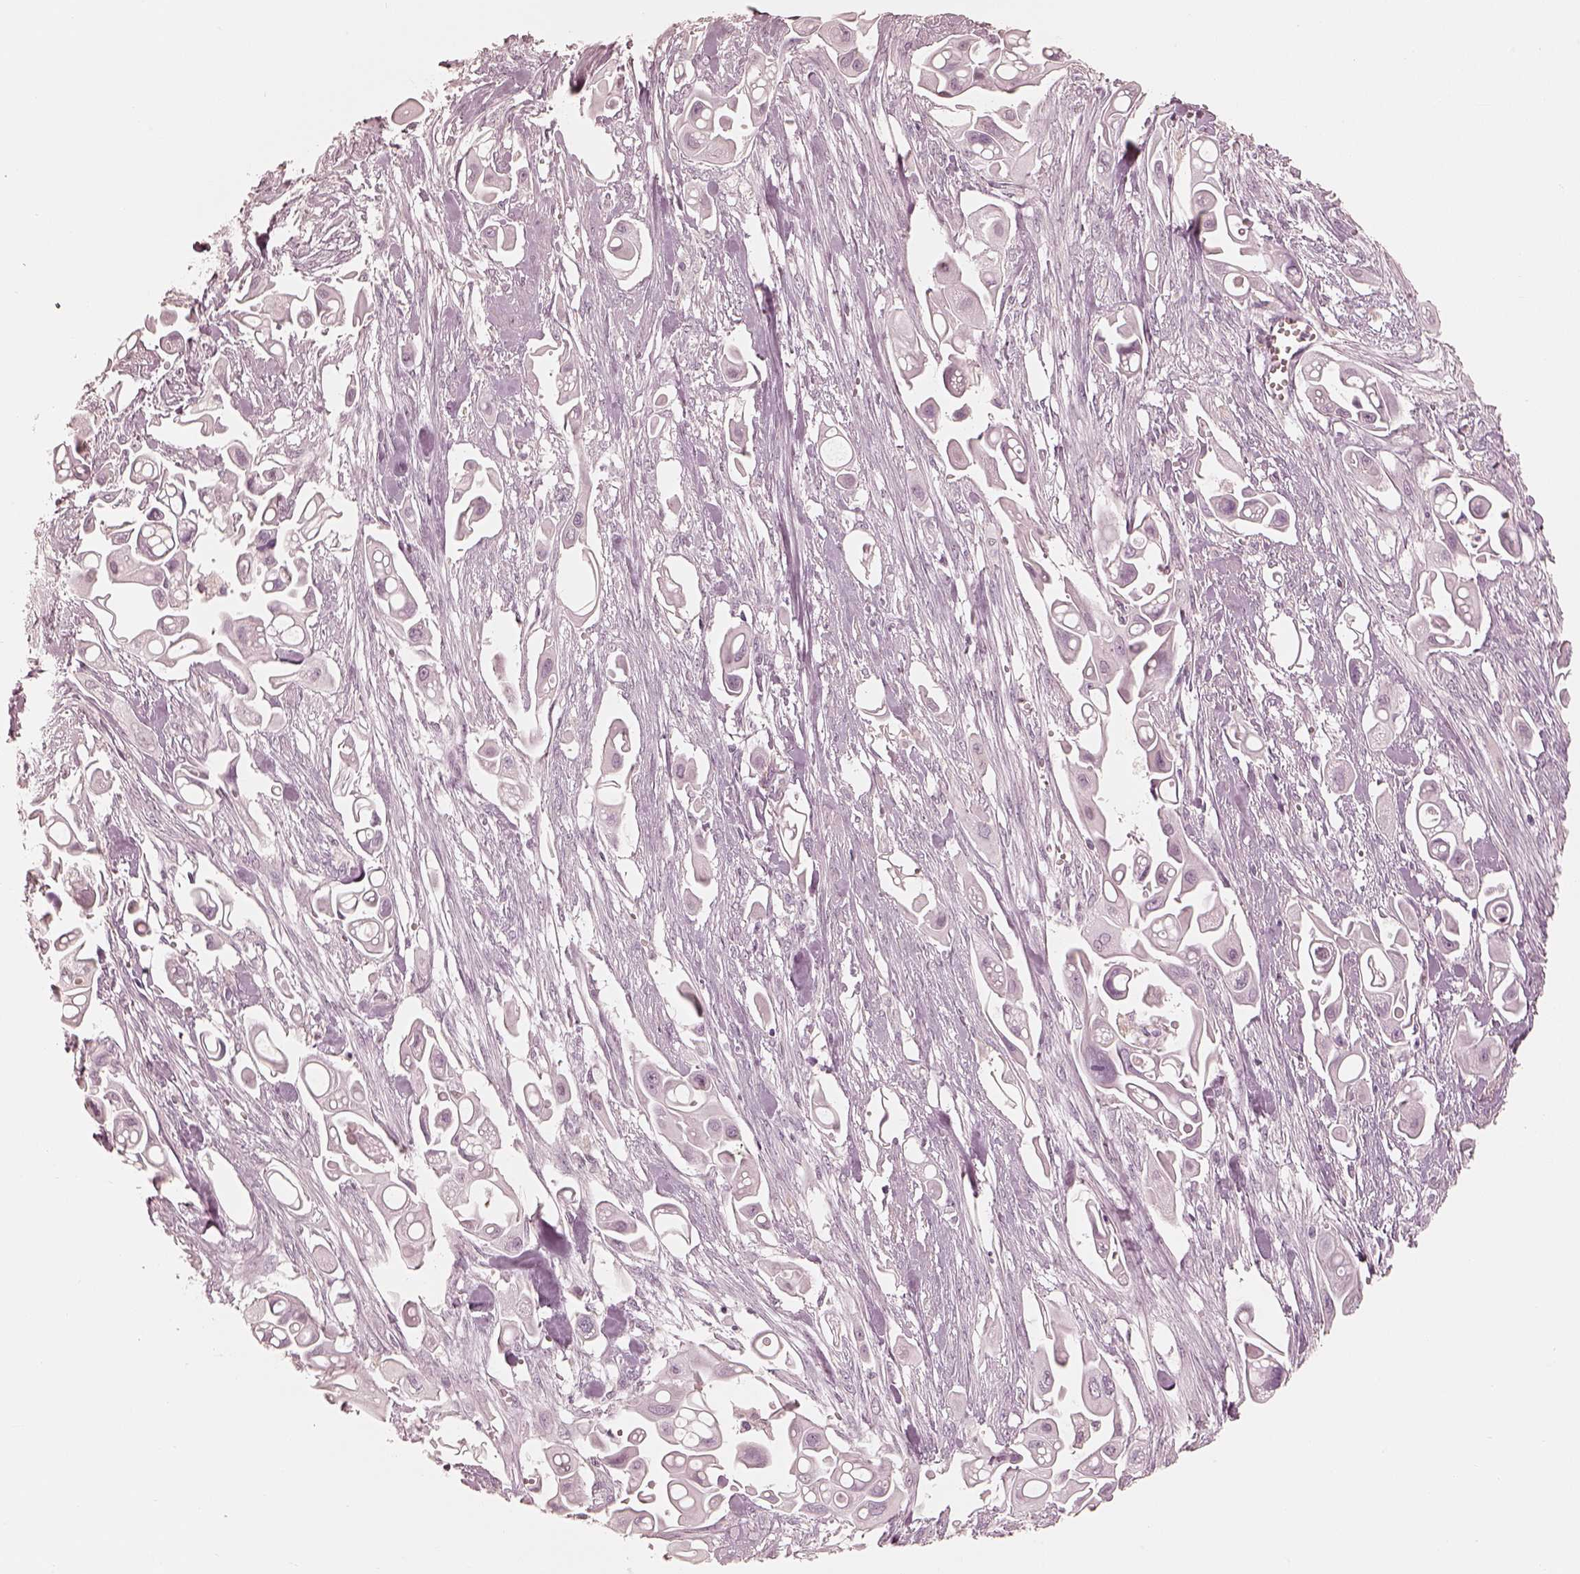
{"staining": {"intensity": "negative", "quantity": "none", "location": "none"}, "tissue": "pancreatic cancer", "cell_type": "Tumor cells", "image_type": "cancer", "snomed": [{"axis": "morphology", "description": "Adenocarcinoma, NOS"}, {"axis": "topography", "description": "Pancreas"}], "caption": "Histopathology image shows no significant protein staining in tumor cells of pancreatic adenocarcinoma.", "gene": "CALR3", "patient": {"sex": "male", "age": 50}}